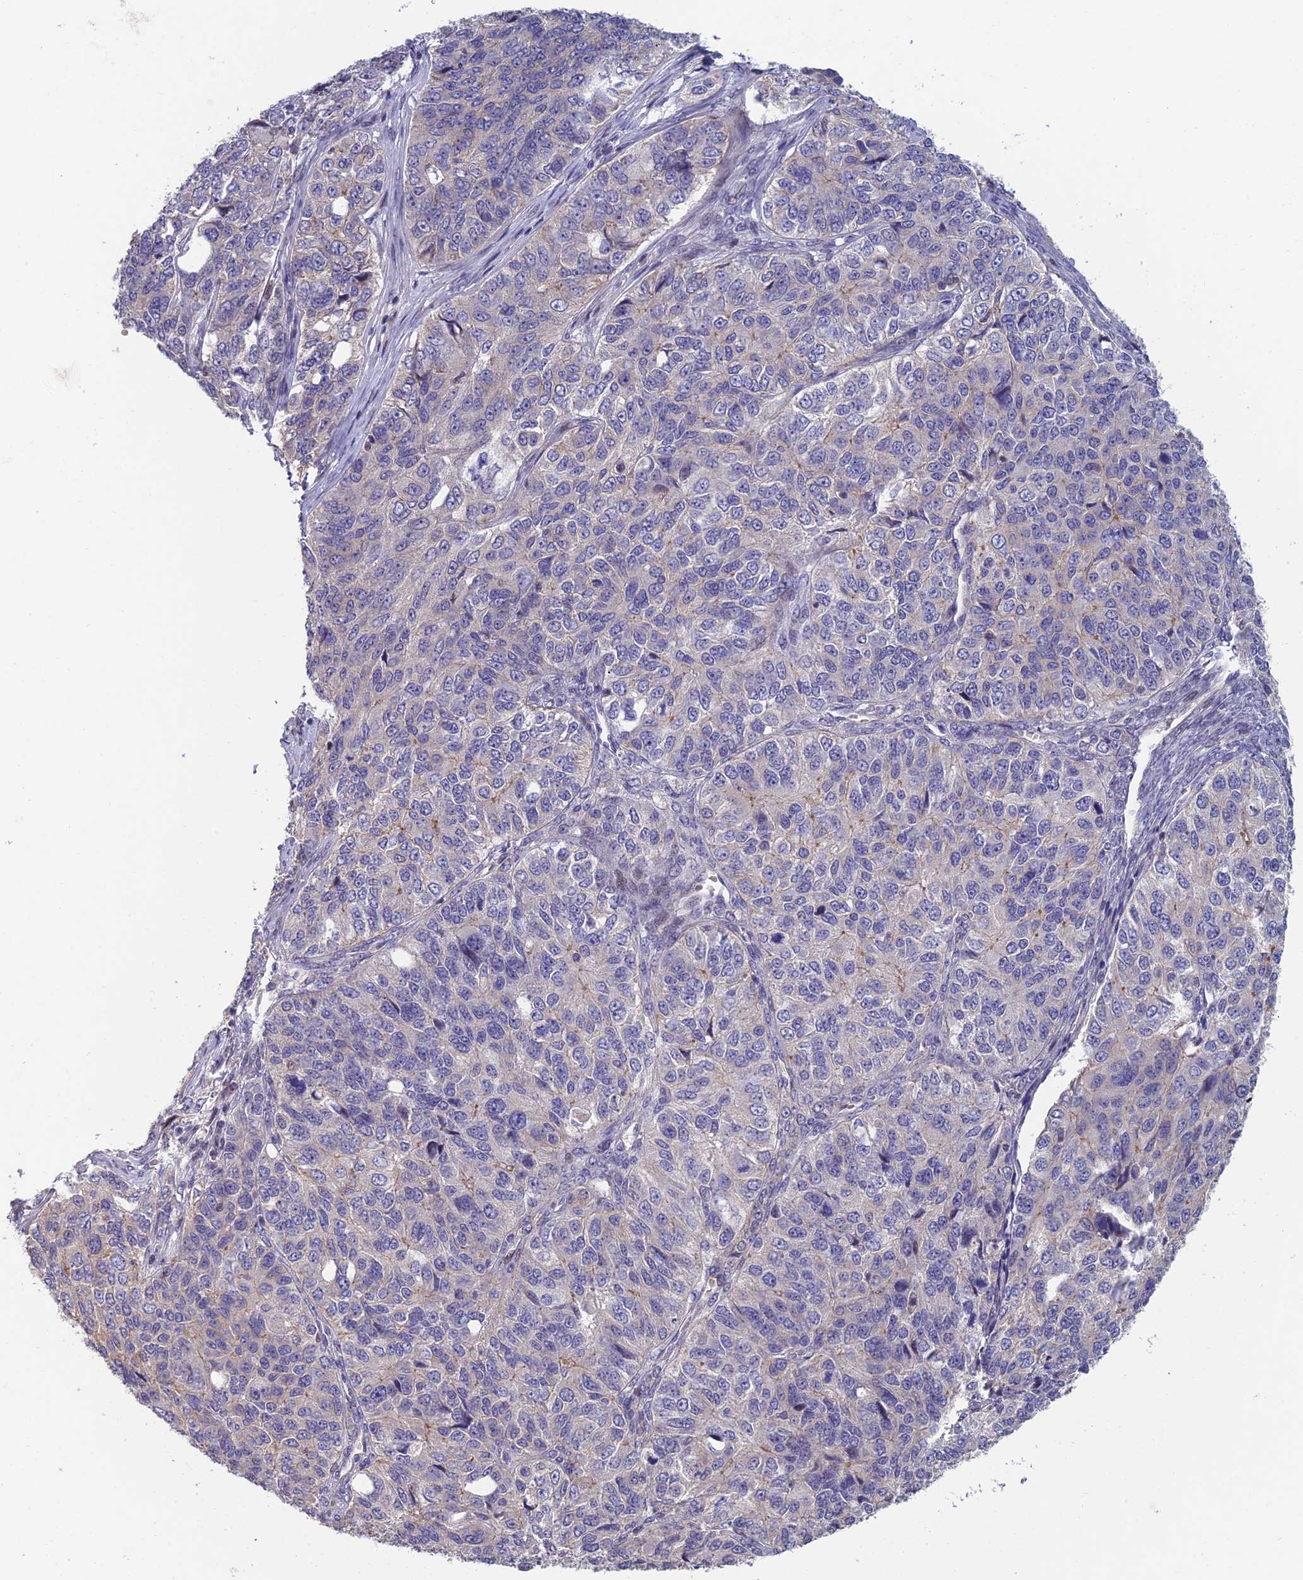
{"staining": {"intensity": "weak", "quantity": "<25%", "location": "cytoplasmic/membranous"}, "tissue": "ovarian cancer", "cell_type": "Tumor cells", "image_type": "cancer", "snomed": [{"axis": "morphology", "description": "Carcinoma, endometroid"}, {"axis": "topography", "description": "Ovary"}], "caption": "Human ovarian cancer (endometroid carcinoma) stained for a protein using IHC demonstrates no staining in tumor cells.", "gene": "USP37", "patient": {"sex": "female", "age": 51}}